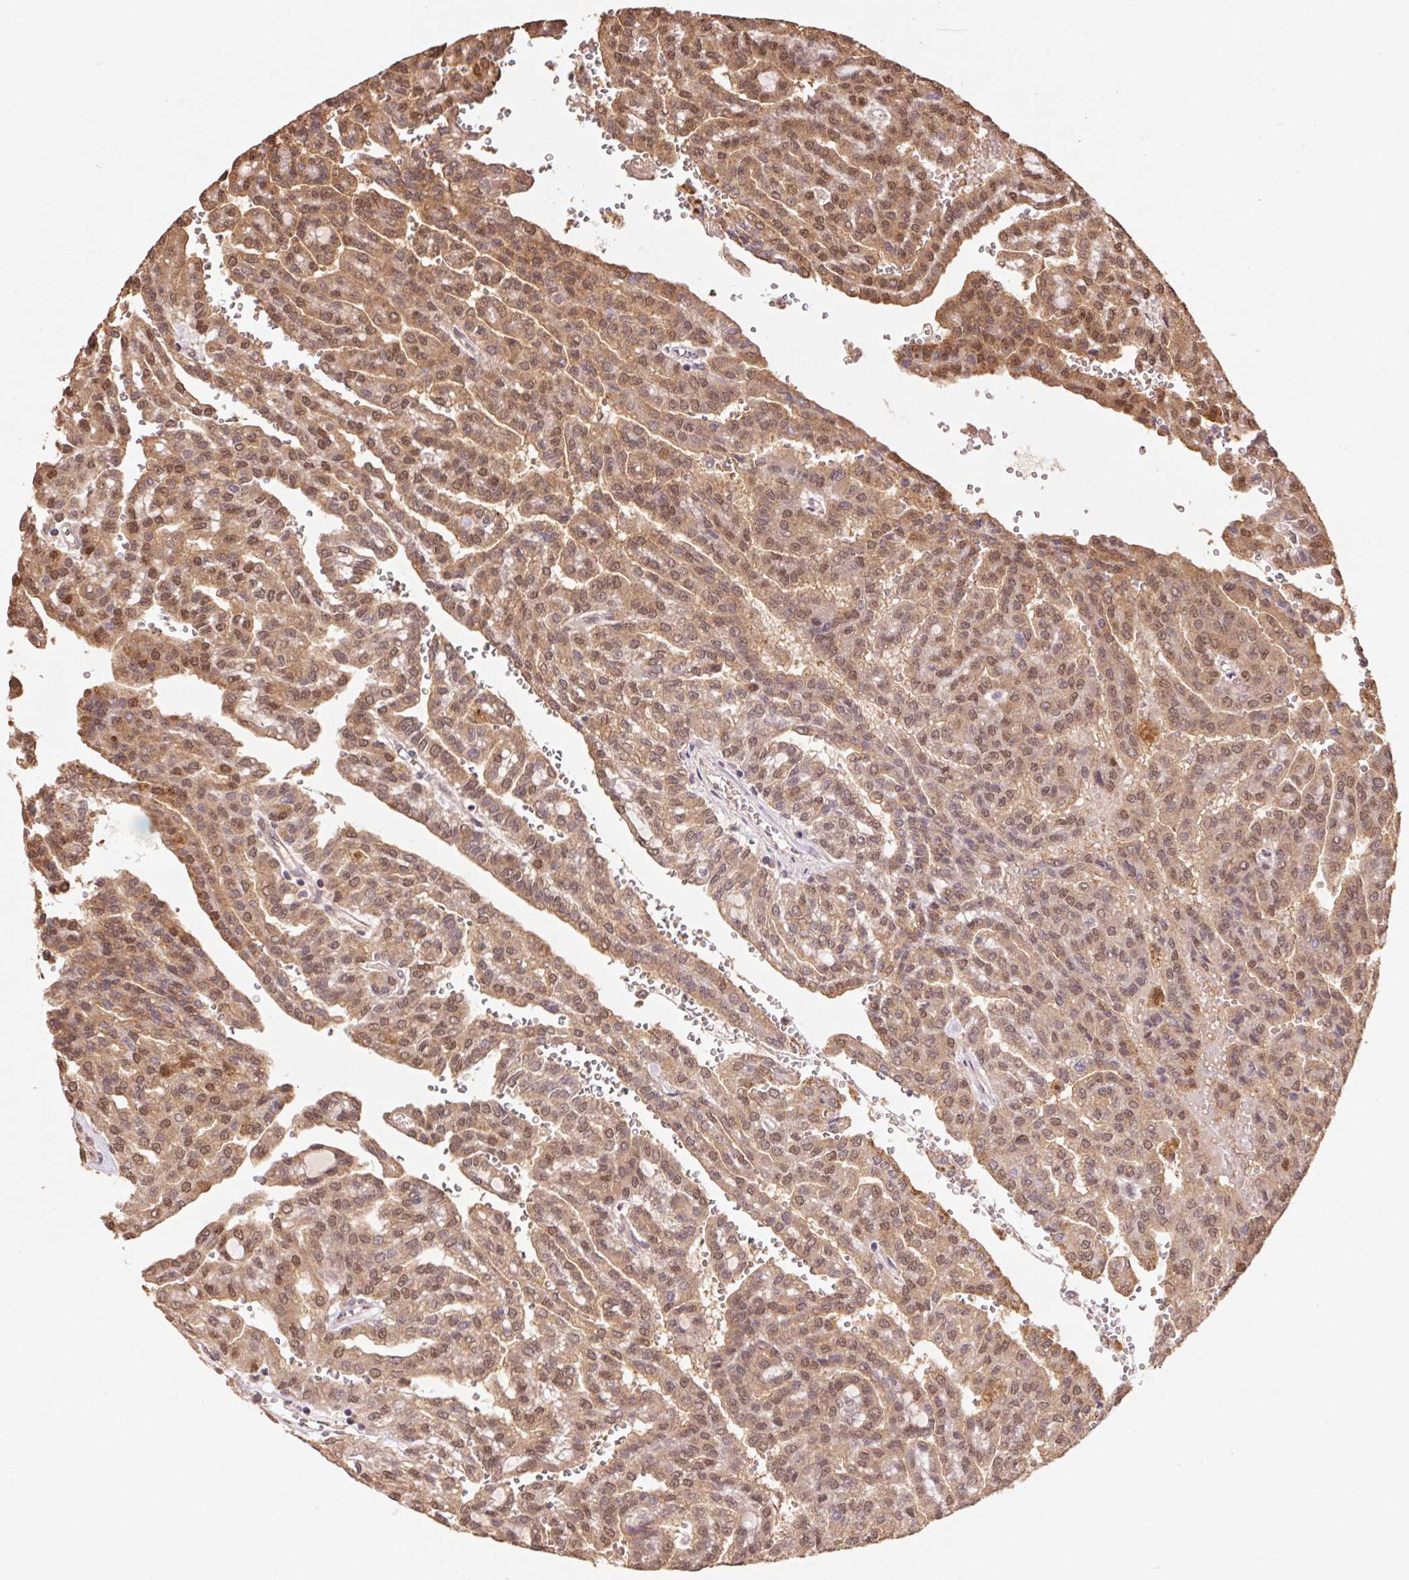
{"staining": {"intensity": "moderate", "quantity": ">75%", "location": "cytoplasmic/membranous,nuclear"}, "tissue": "renal cancer", "cell_type": "Tumor cells", "image_type": "cancer", "snomed": [{"axis": "morphology", "description": "Adenocarcinoma, NOS"}, {"axis": "topography", "description": "Kidney"}], "caption": "Protein analysis of adenocarcinoma (renal) tissue shows moderate cytoplasmic/membranous and nuclear staining in approximately >75% of tumor cells. Nuclei are stained in blue.", "gene": "CUTA", "patient": {"sex": "male", "age": 63}}